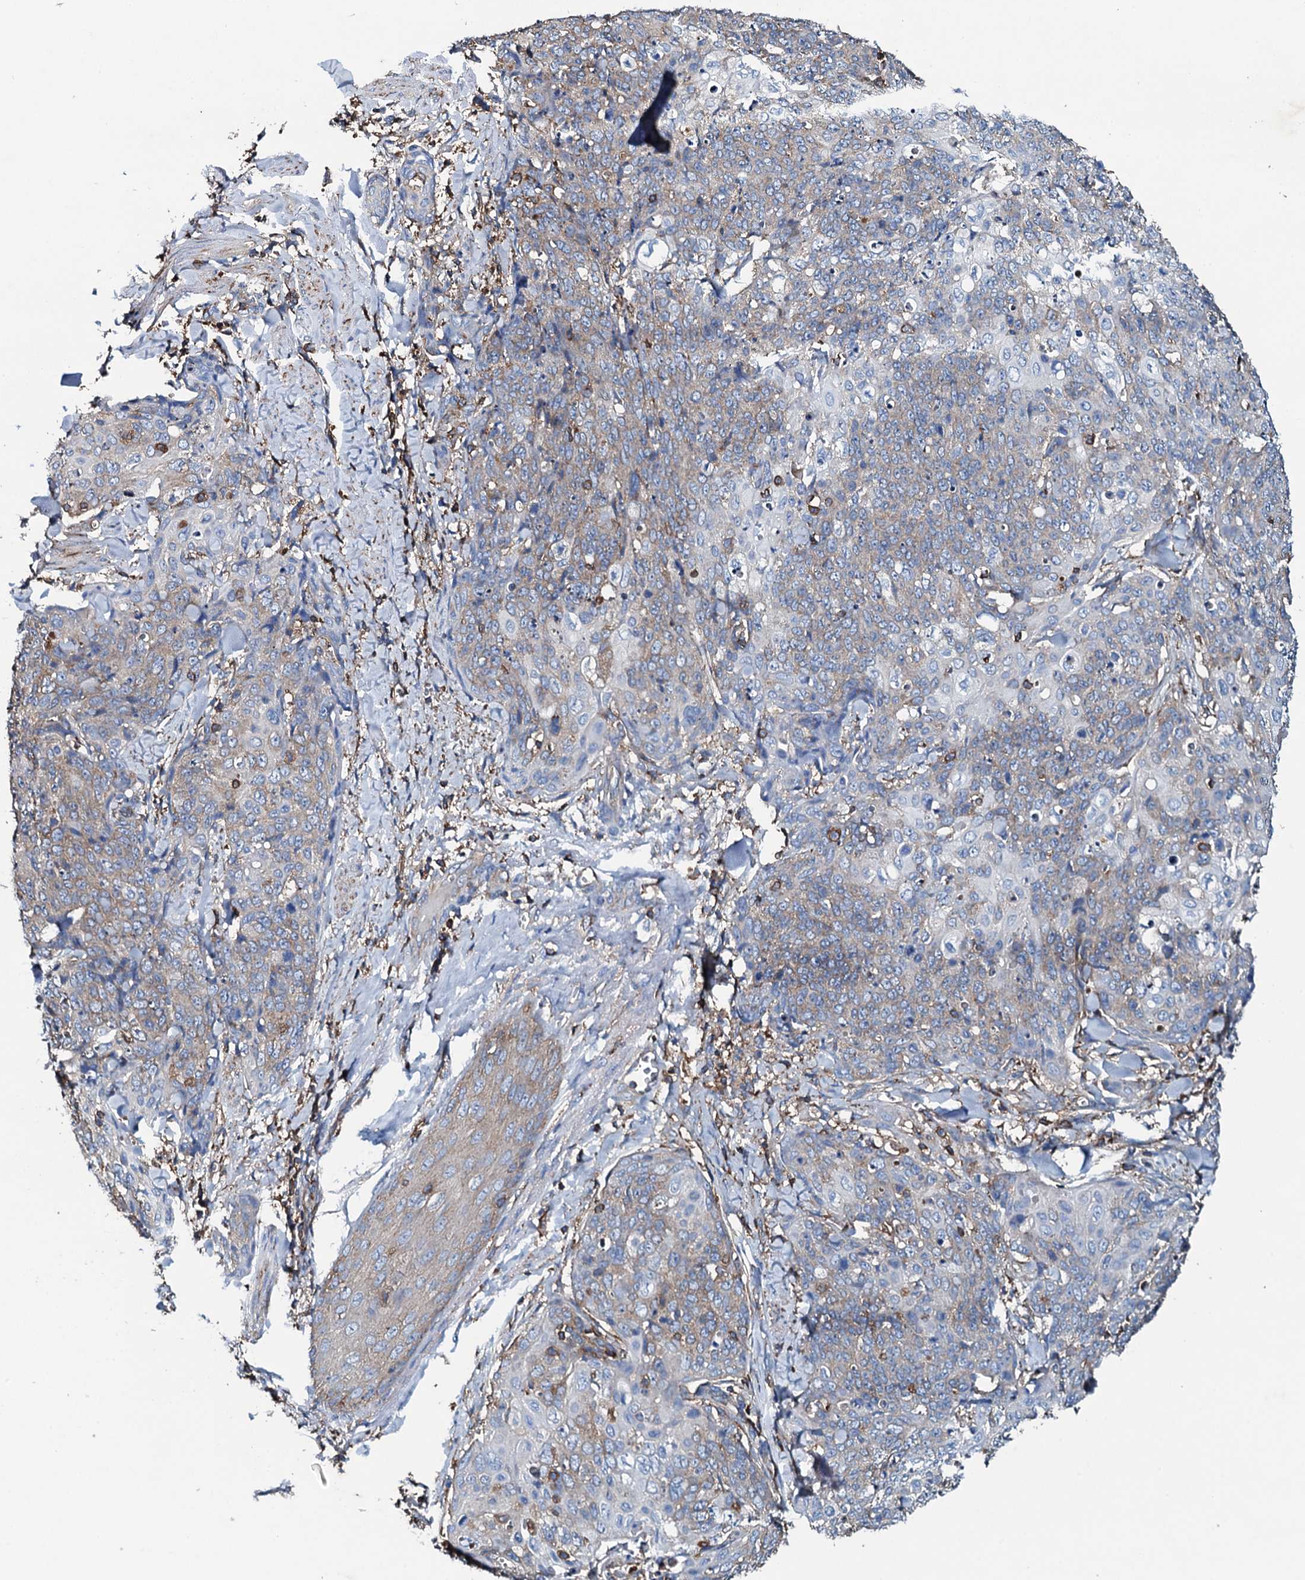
{"staining": {"intensity": "weak", "quantity": "<25%", "location": "cytoplasmic/membranous"}, "tissue": "skin cancer", "cell_type": "Tumor cells", "image_type": "cancer", "snomed": [{"axis": "morphology", "description": "Squamous cell carcinoma, NOS"}, {"axis": "topography", "description": "Skin"}, {"axis": "topography", "description": "Vulva"}], "caption": "A photomicrograph of human skin squamous cell carcinoma is negative for staining in tumor cells. (Stains: DAB immunohistochemistry (IHC) with hematoxylin counter stain, Microscopy: brightfield microscopy at high magnification).", "gene": "MS4A4E", "patient": {"sex": "female", "age": 85}}